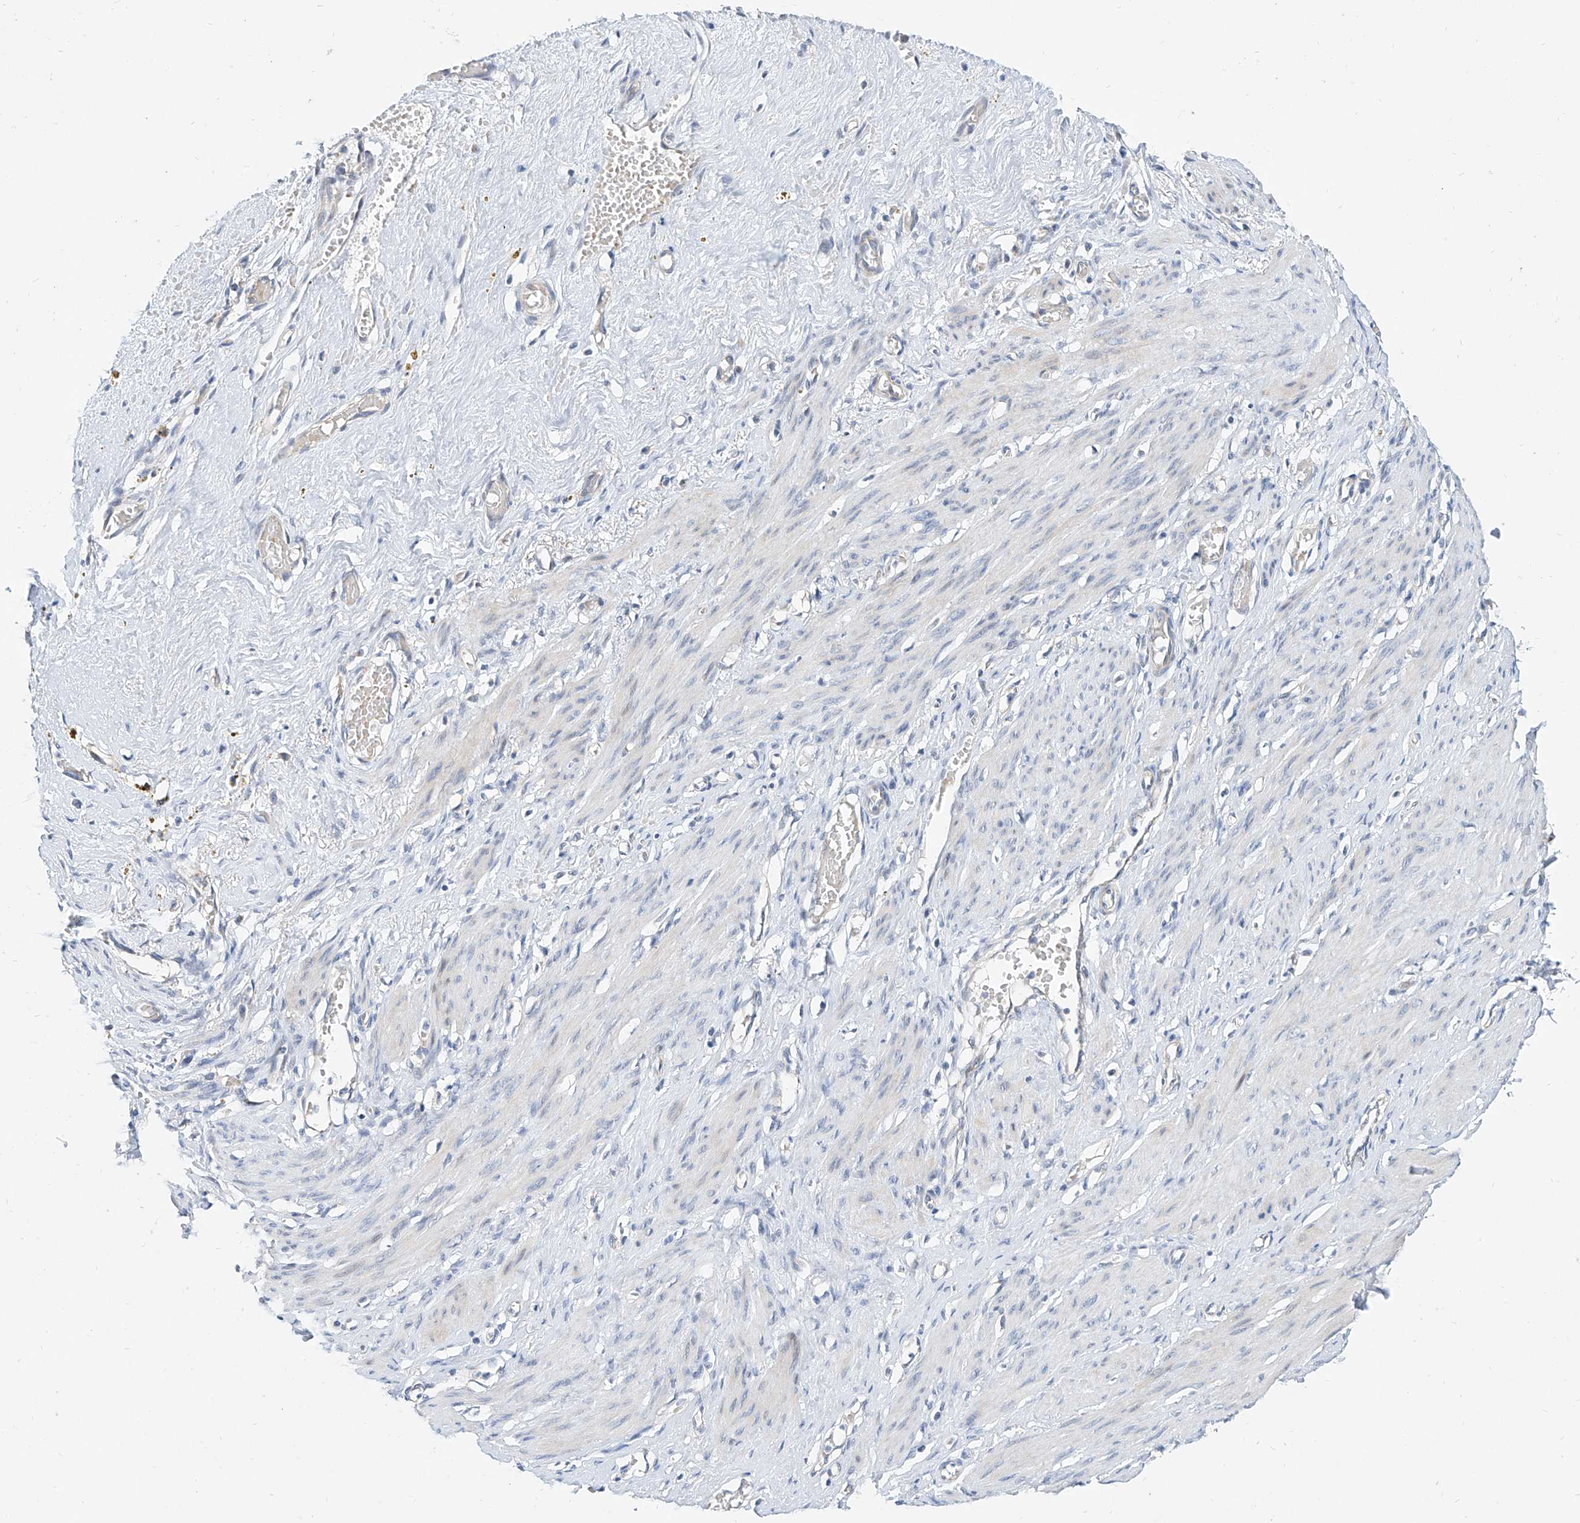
{"staining": {"intensity": "negative", "quantity": "none", "location": "none"}, "tissue": "smooth muscle", "cell_type": "Smooth muscle cells", "image_type": "normal", "snomed": [{"axis": "morphology", "description": "Normal tissue, NOS"}, {"axis": "topography", "description": "Endometrium"}], "caption": "IHC image of normal smooth muscle: smooth muscle stained with DAB demonstrates no significant protein positivity in smooth muscle cells. The staining is performed using DAB (3,3'-diaminobenzidine) brown chromogen with nuclei counter-stained in using hematoxylin.", "gene": "BPTF", "patient": {"sex": "female", "age": 33}}